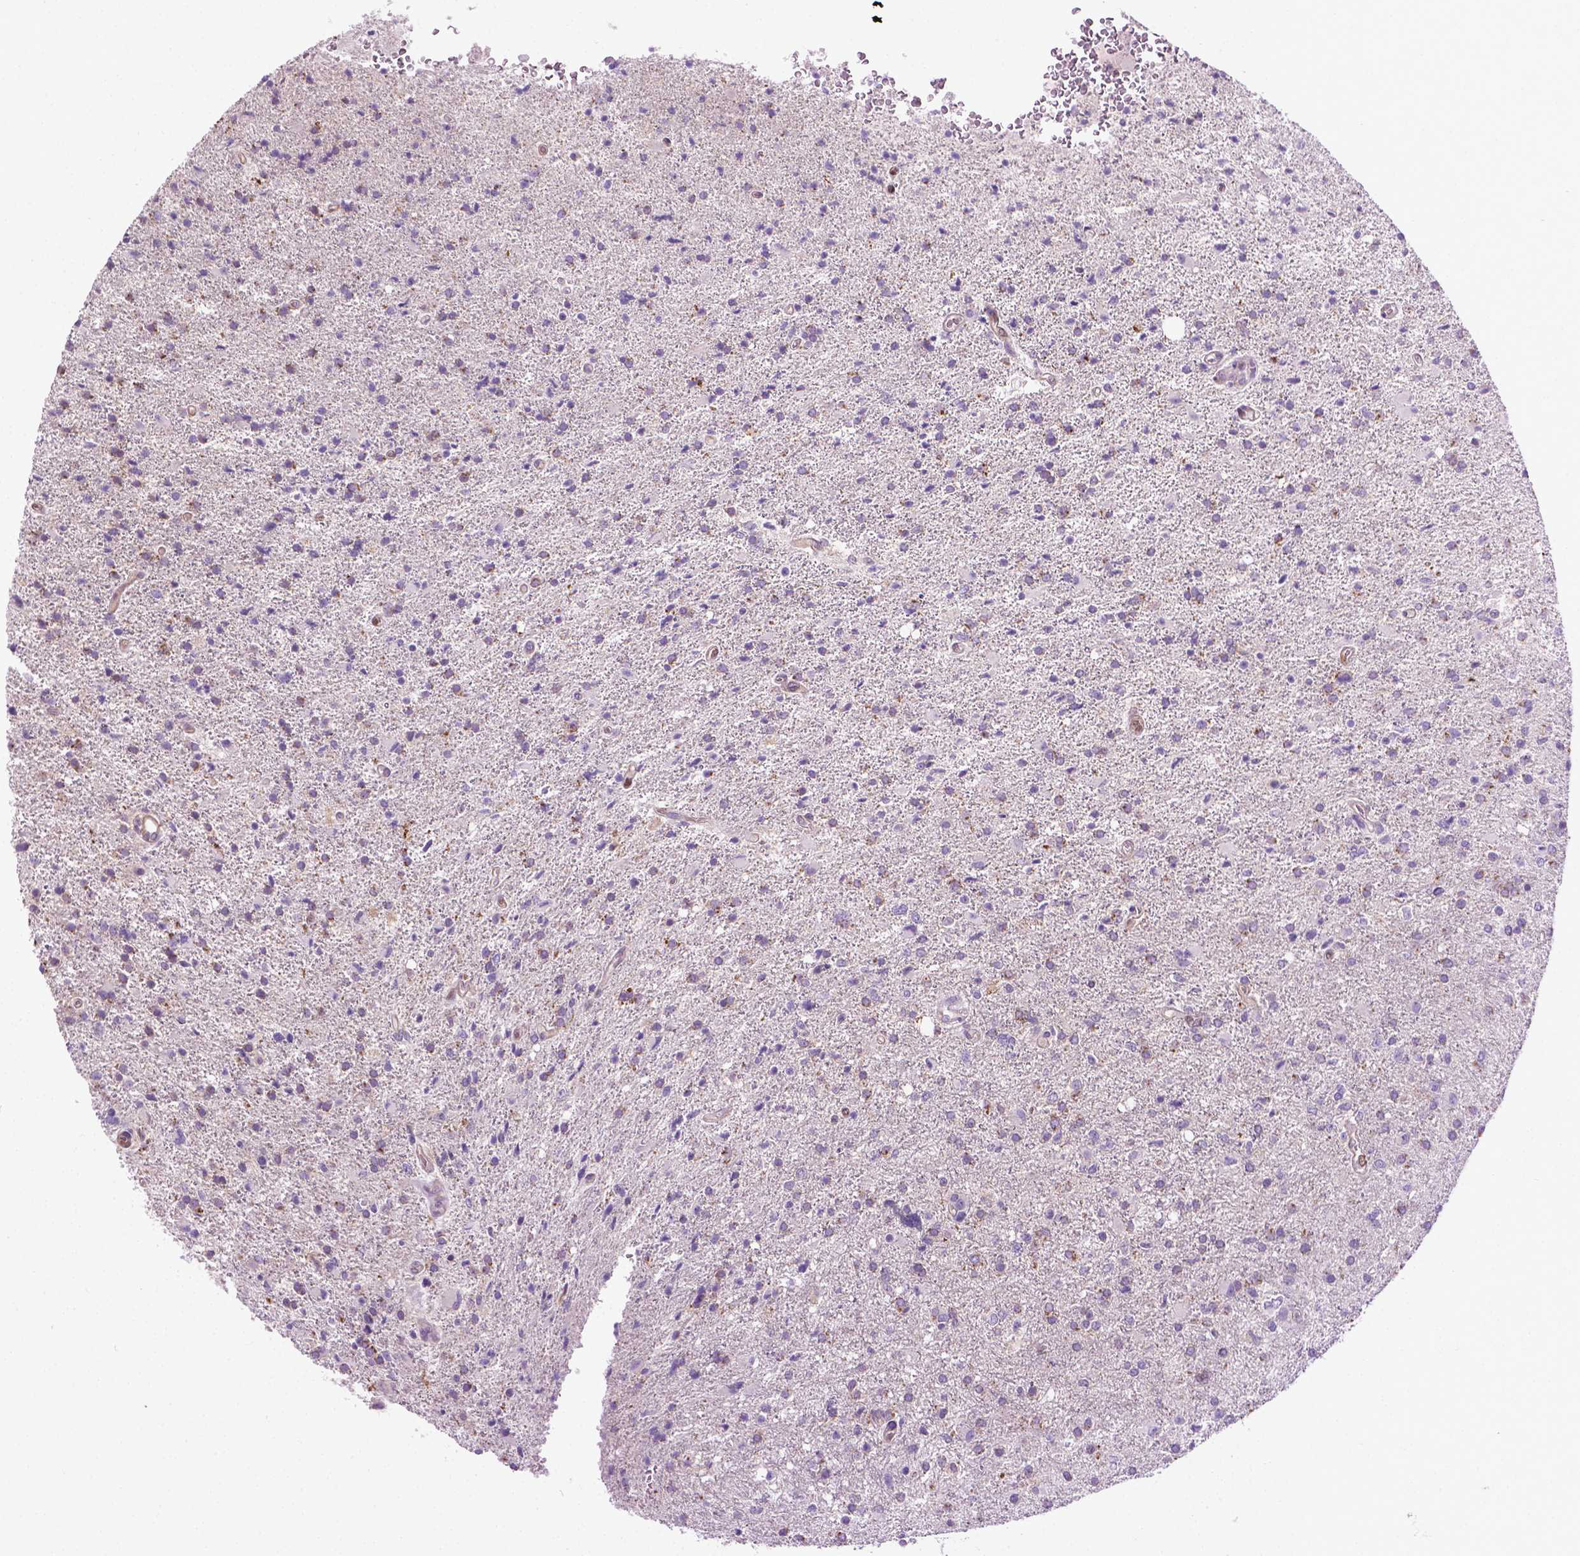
{"staining": {"intensity": "negative", "quantity": "none", "location": "none"}, "tissue": "glioma", "cell_type": "Tumor cells", "image_type": "cancer", "snomed": [{"axis": "morphology", "description": "Glioma, malignant, High grade"}, {"axis": "topography", "description": "Cerebral cortex"}], "caption": "An image of glioma stained for a protein demonstrates no brown staining in tumor cells.", "gene": "SPECC1L", "patient": {"sex": "male", "age": 70}}